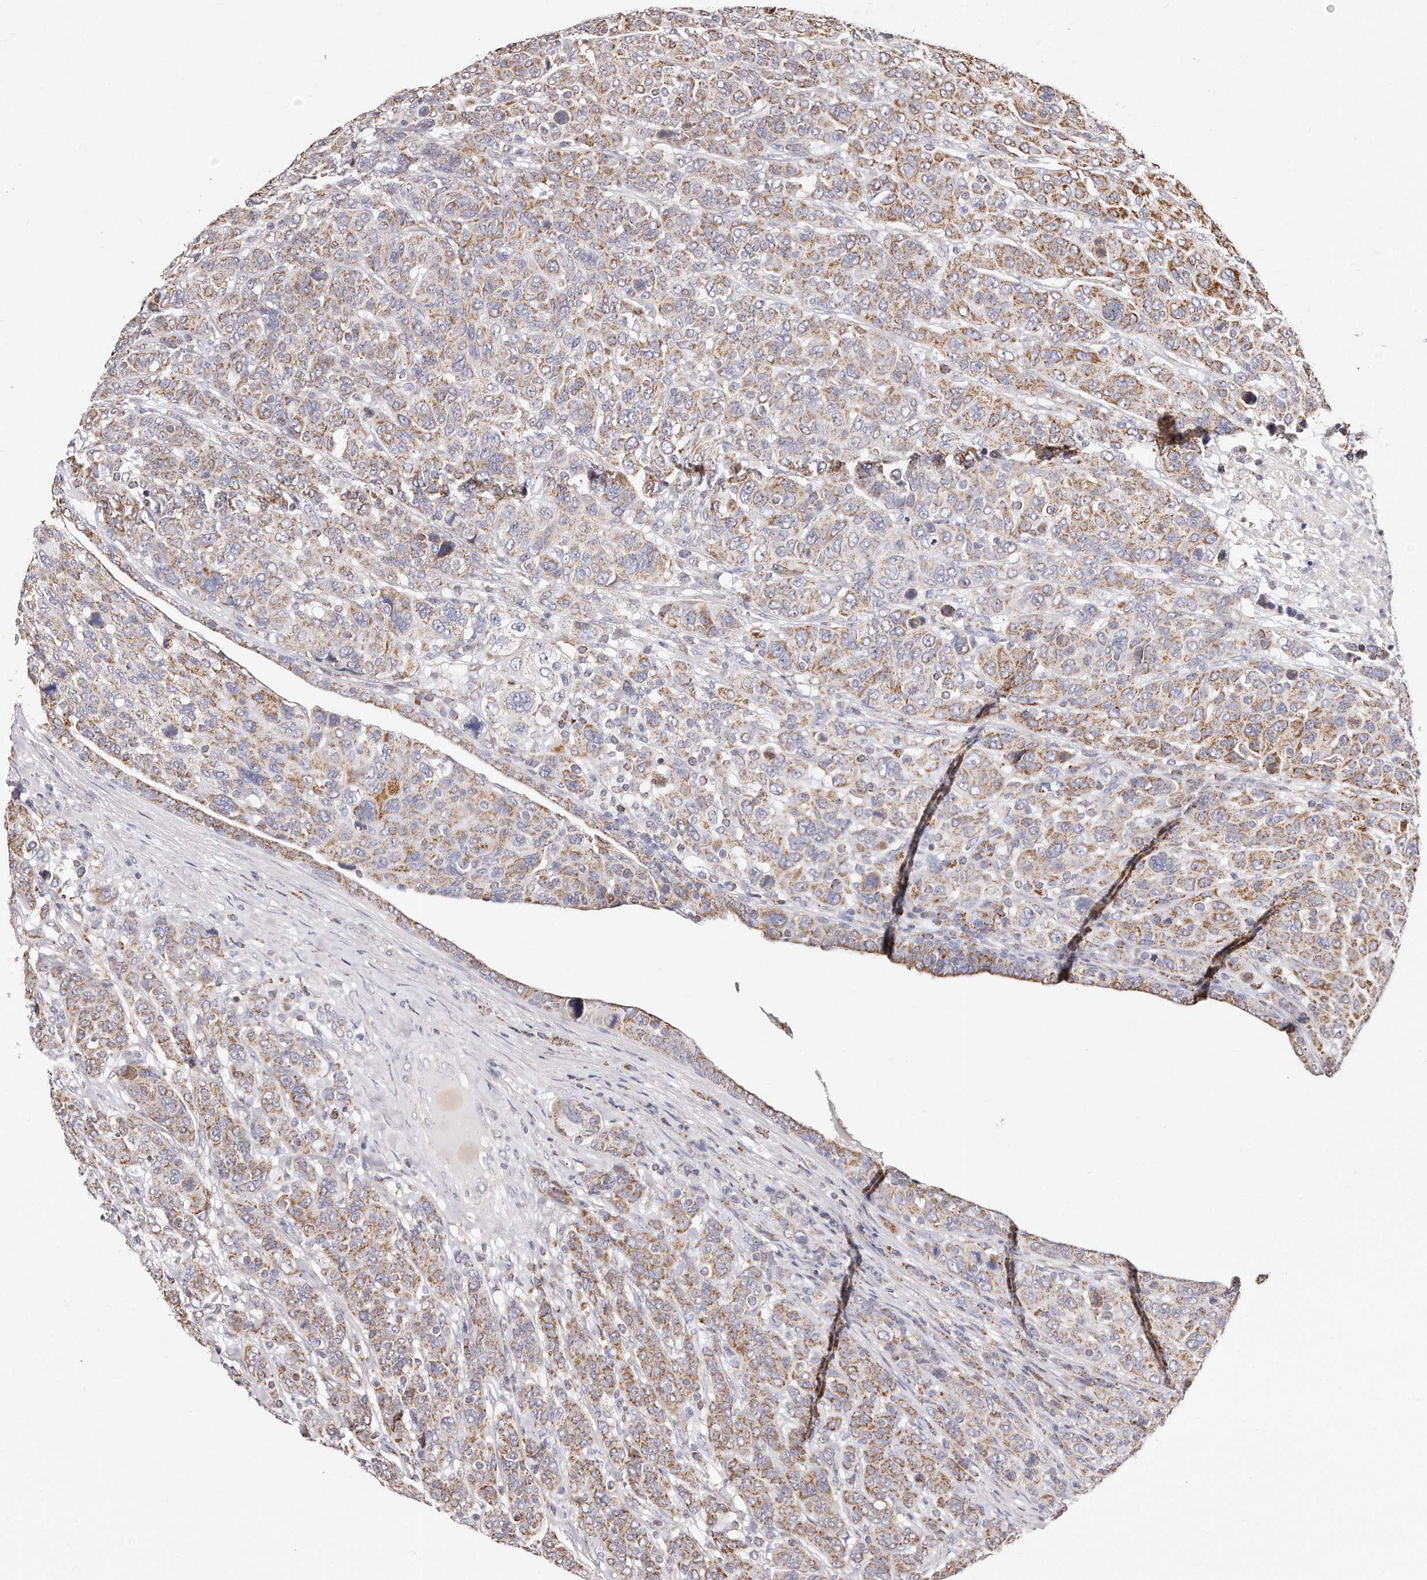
{"staining": {"intensity": "moderate", "quantity": ">75%", "location": "cytoplasmic/membranous"}, "tissue": "breast cancer", "cell_type": "Tumor cells", "image_type": "cancer", "snomed": [{"axis": "morphology", "description": "Duct carcinoma"}, {"axis": "topography", "description": "Breast"}], "caption": "This is a photomicrograph of immunohistochemistry (IHC) staining of infiltrating ductal carcinoma (breast), which shows moderate positivity in the cytoplasmic/membranous of tumor cells.", "gene": "RTKN", "patient": {"sex": "female", "age": 37}}